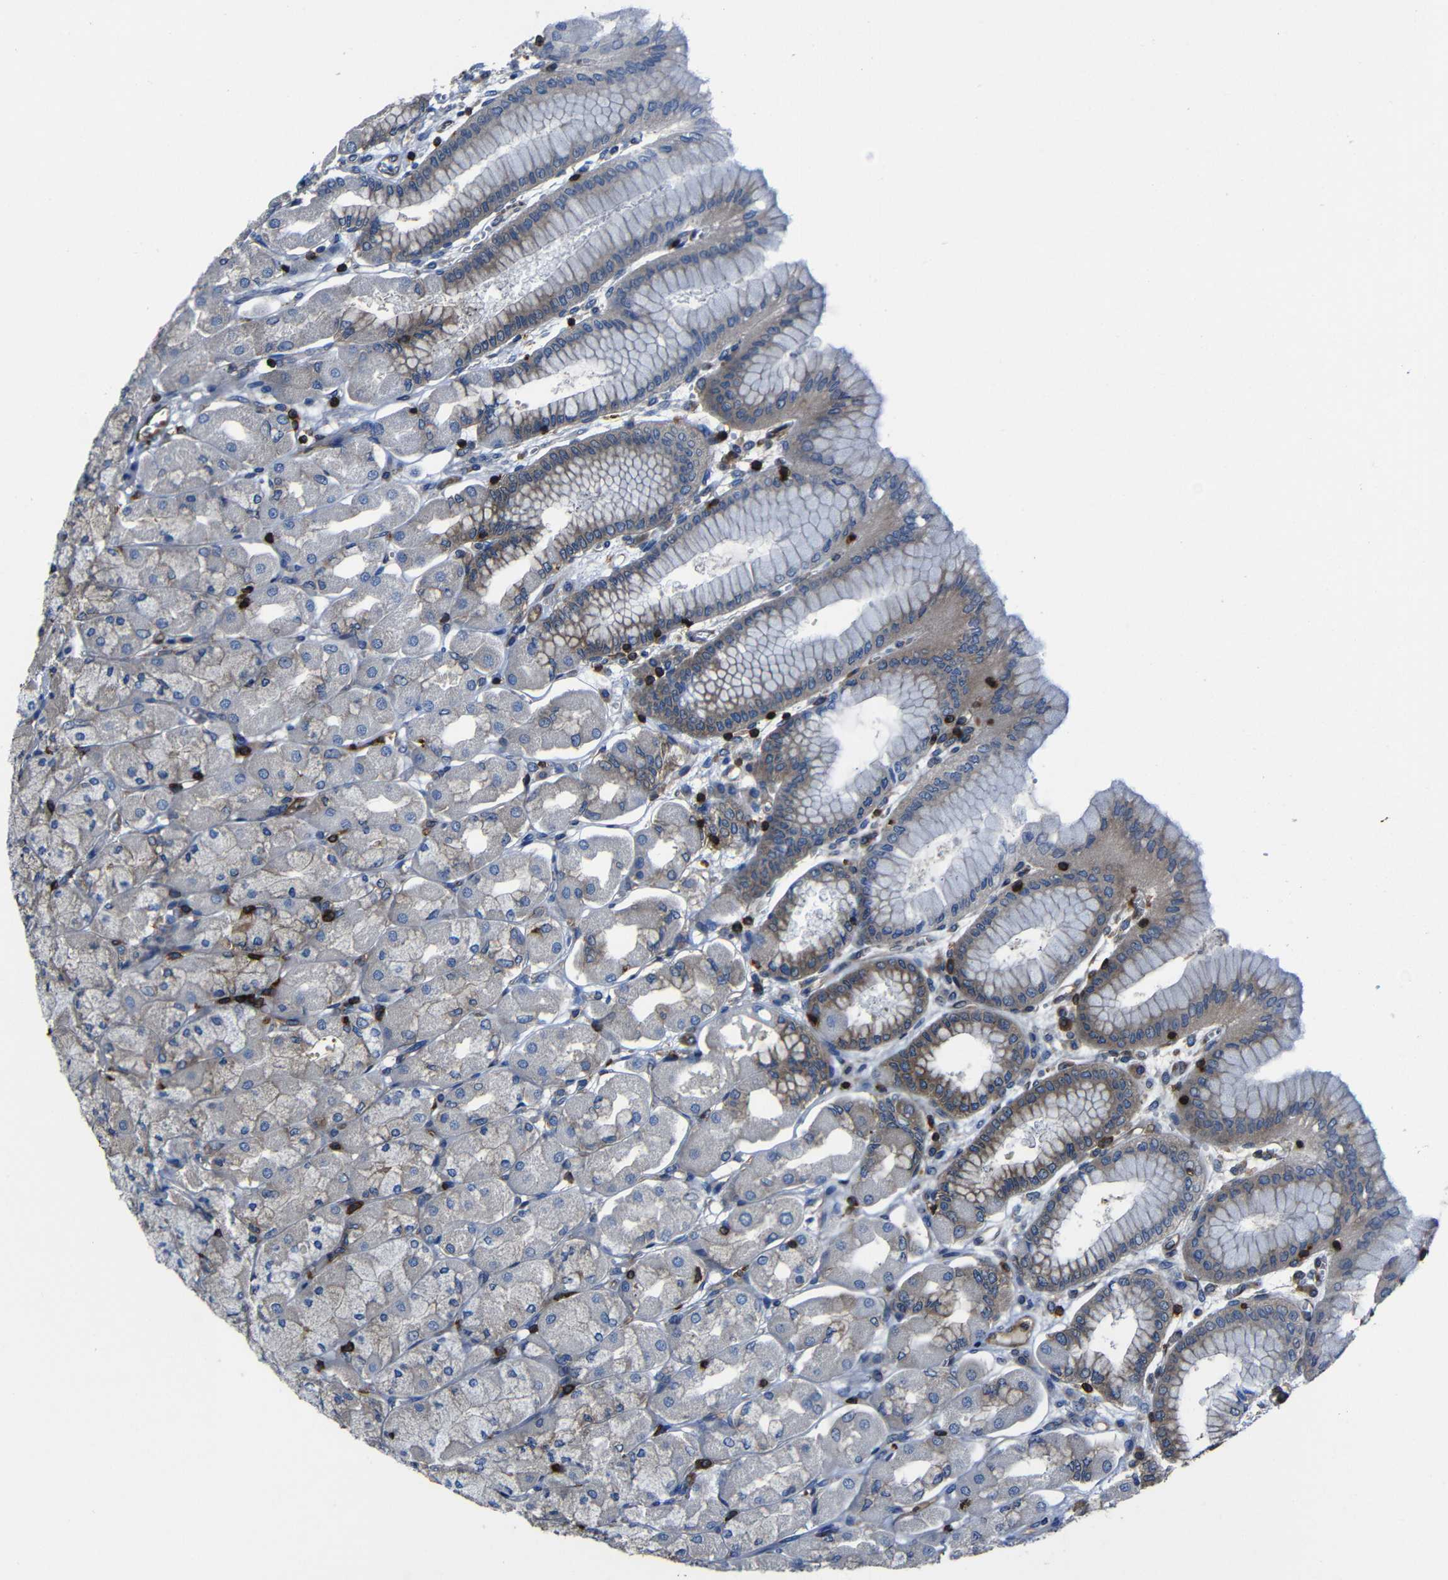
{"staining": {"intensity": "strong", "quantity": "25%-75%", "location": "cytoplasmic/membranous"}, "tissue": "stomach", "cell_type": "Glandular cells", "image_type": "normal", "snomed": [{"axis": "morphology", "description": "Normal tissue, NOS"}, {"axis": "topography", "description": "Stomach, upper"}], "caption": "Protein analysis of benign stomach shows strong cytoplasmic/membranous positivity in approximately 25%-75% of glandular cells. The staining was performed using DAB (3,3'-diaminobenzidine), with brown indicating positive protein expression. Nuclei are stained blue with hematoxylin.", "gene": "ARHGEF1", "patient": {"sex": "female", "age": 56}}